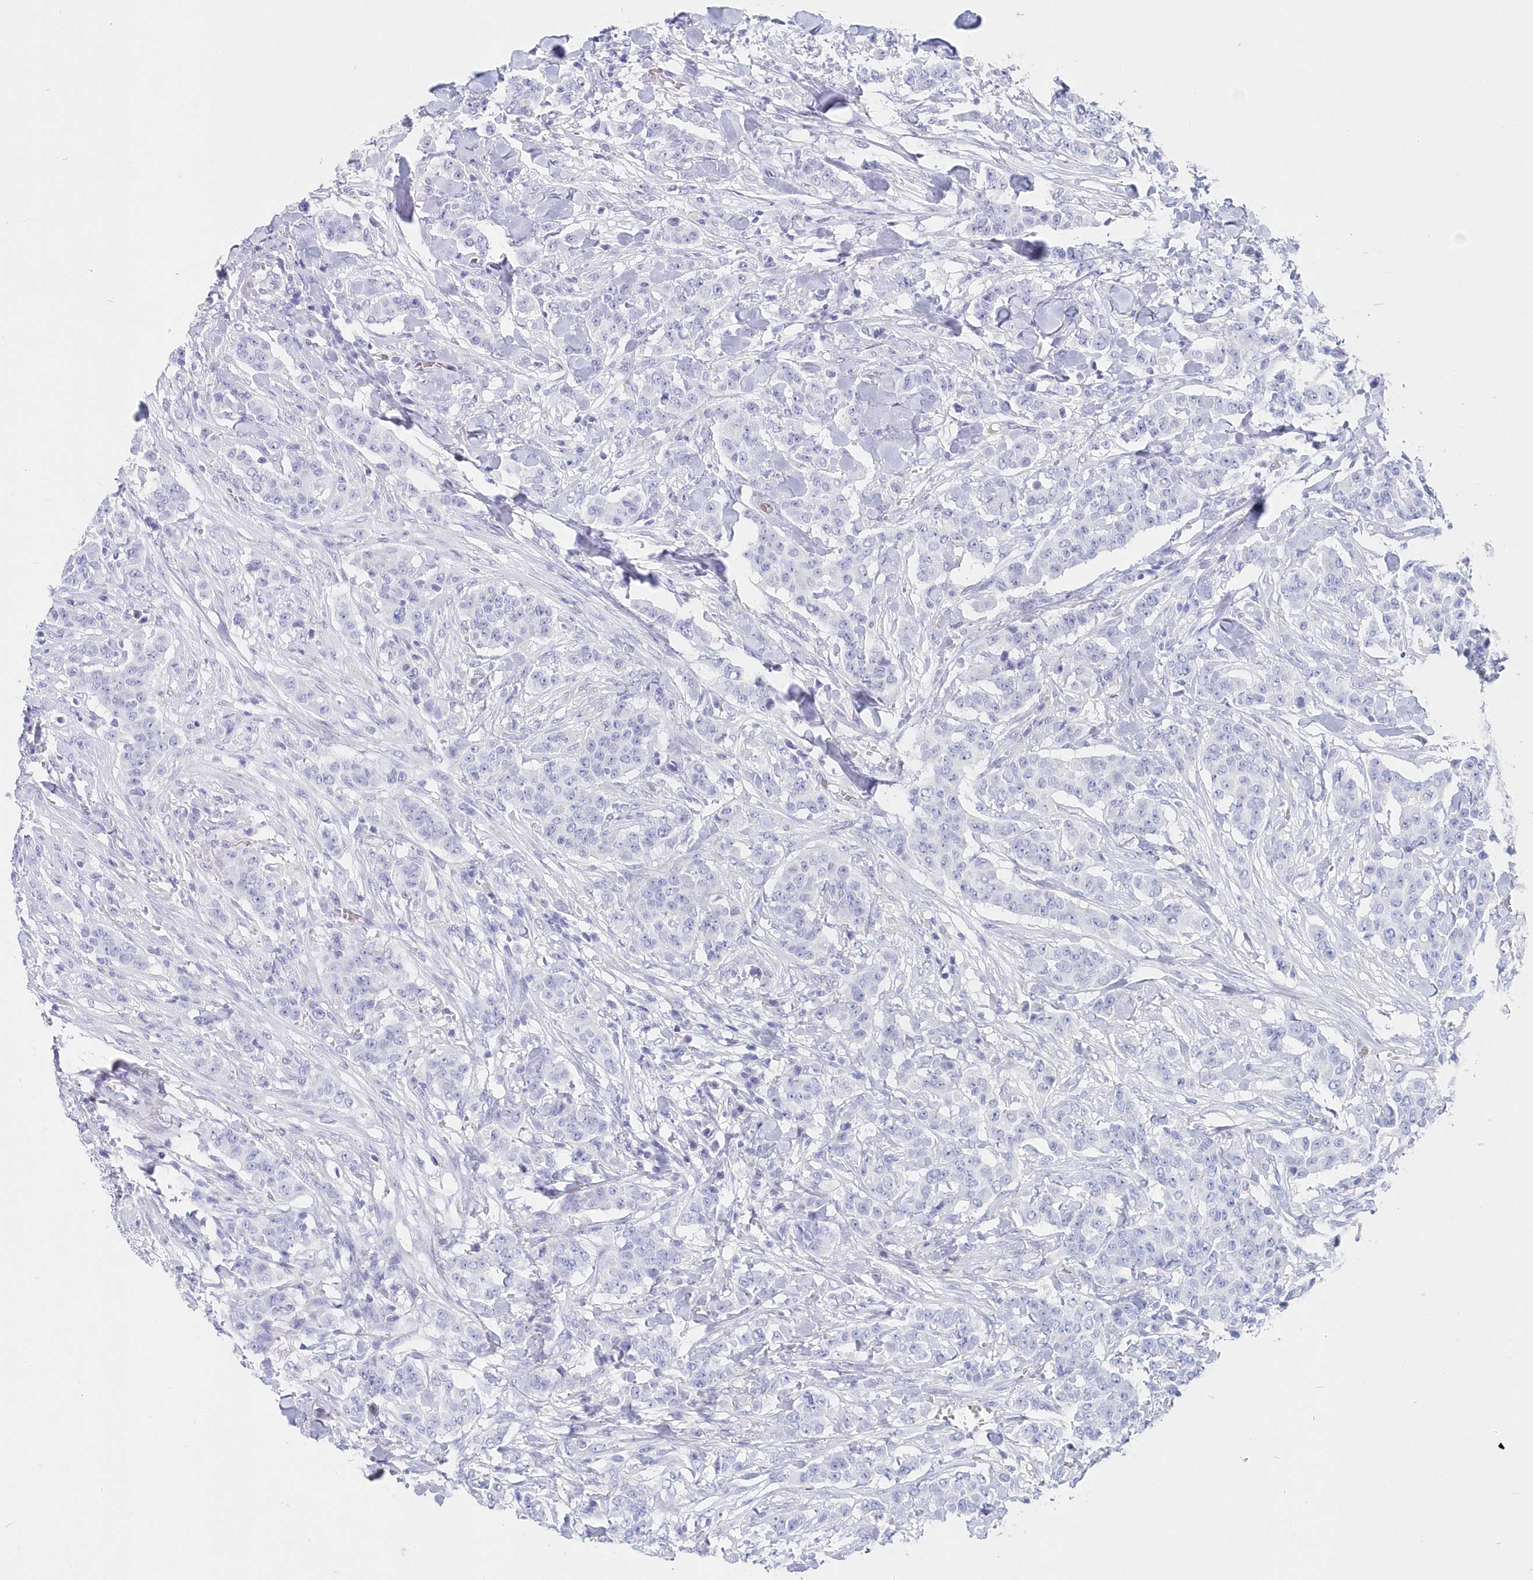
{"staining": {"intensity": "negative", "quantity": "none", "location": "none"}, "tissue": "breast cancer", "cell_type": "Tumor cells", "image_type": "cancer", "snomed": [{"axis": "morphology", "description": "Duct carcinoma"}, {"axis": "topography", "description": "Breast"}], "caption": "This is an immunohistochemistry micrograph of human breast cancer. There is no expression in tumor cells.", "gene": "CSNK1G2", "patient": {"sex": "female", "age": 40}}